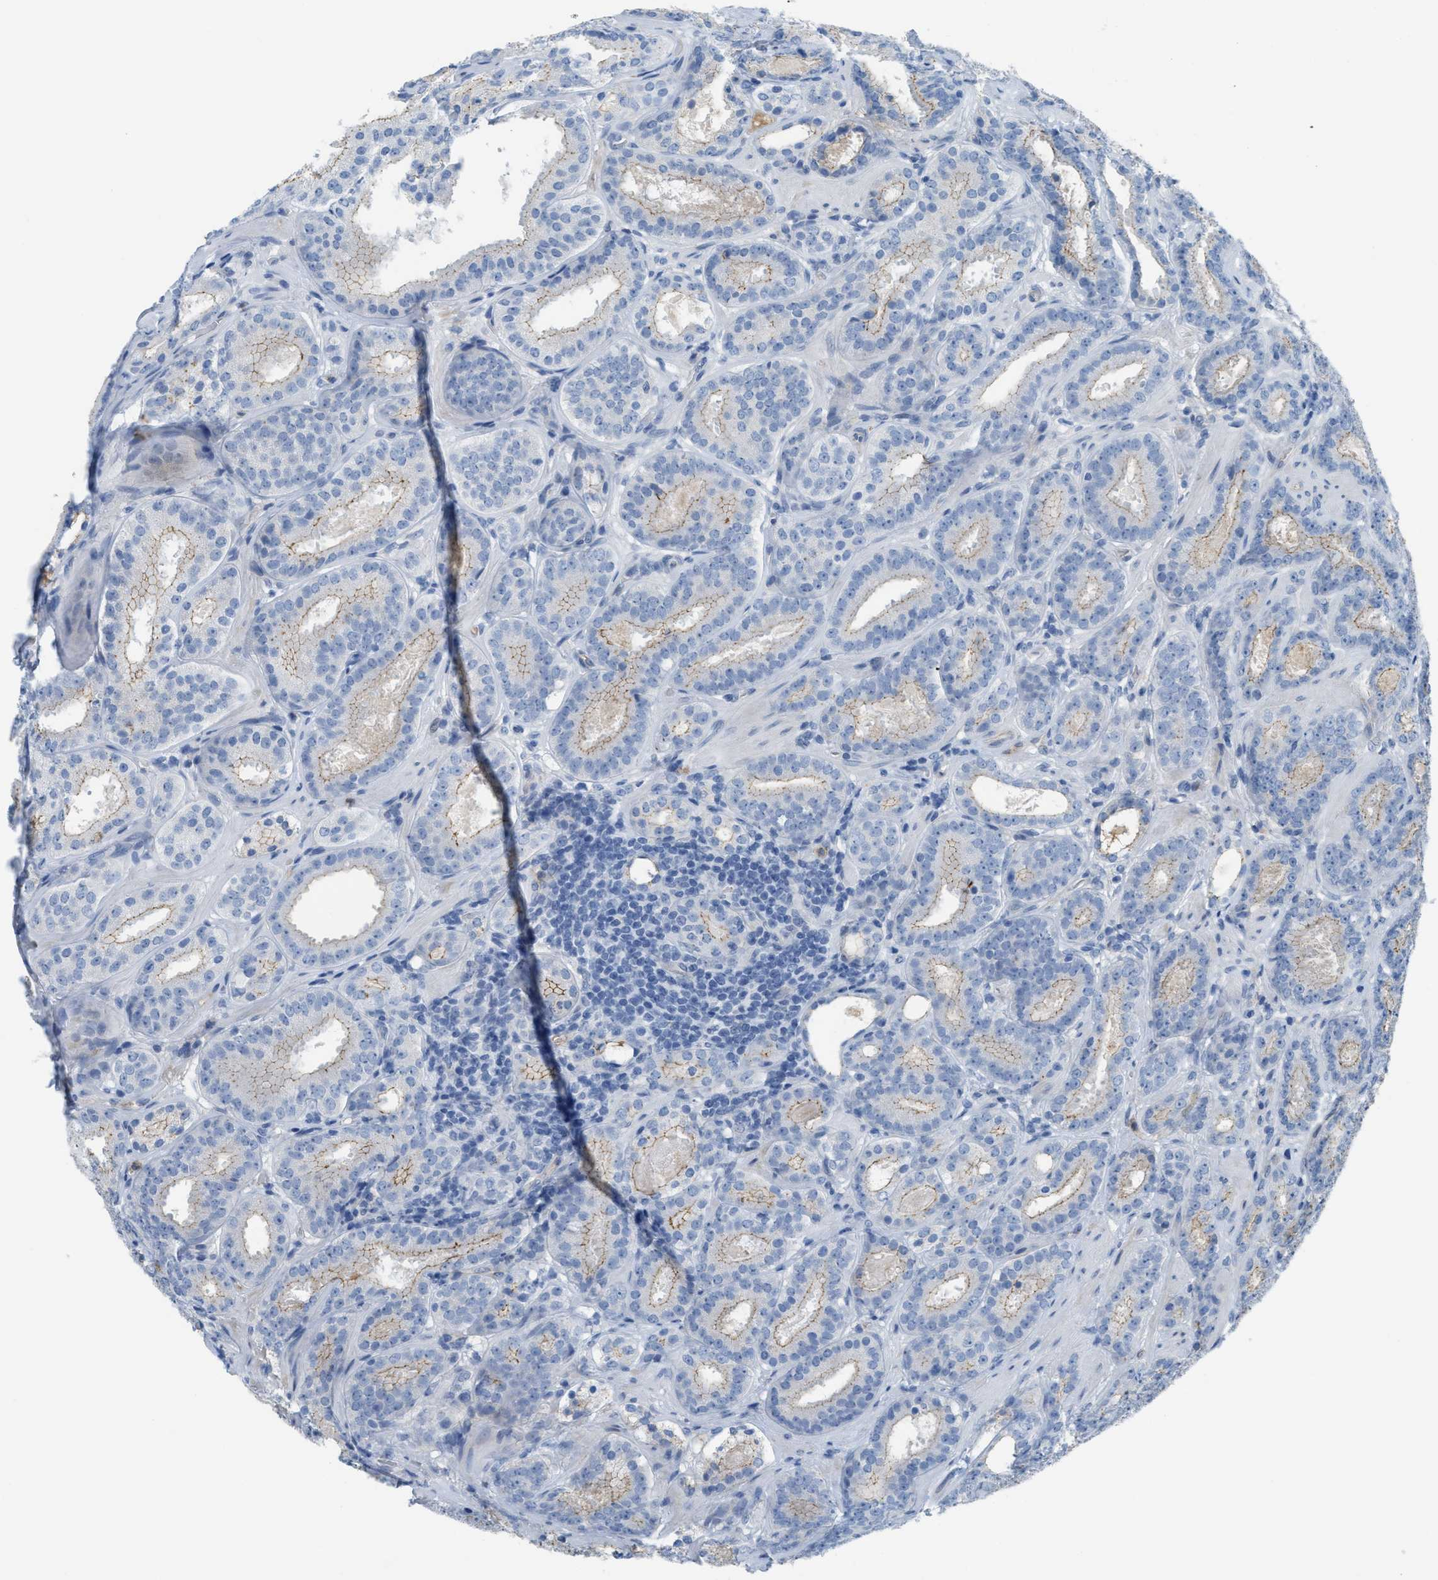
{"staining": {"intensity": "weak", "quantity": "25%-75%", "location": "cytoplasmic/membranous"}, "tissue": "prostate cancer", "cell_type": "Tumor cells", "image_type": "cancer", "snomed": [{"axis": "morphology", "description": "Adenocarcinoma, Low grade"}, {"axis": "topography", "description": "Prostate"}], "caption": "A micrograph of prostate cancer stained for a protein demonstrates weak cytoplasmic/membranous brown staining in tumor cells. The protein of interest is stained brown, and the nuclei are stained in blue (DAB (3,3'-diaminobenzidine) IHC with brightfield microscopy, high magnification).", "gene": "CRB3", "patient": {"sex": "male", "age": 69}}